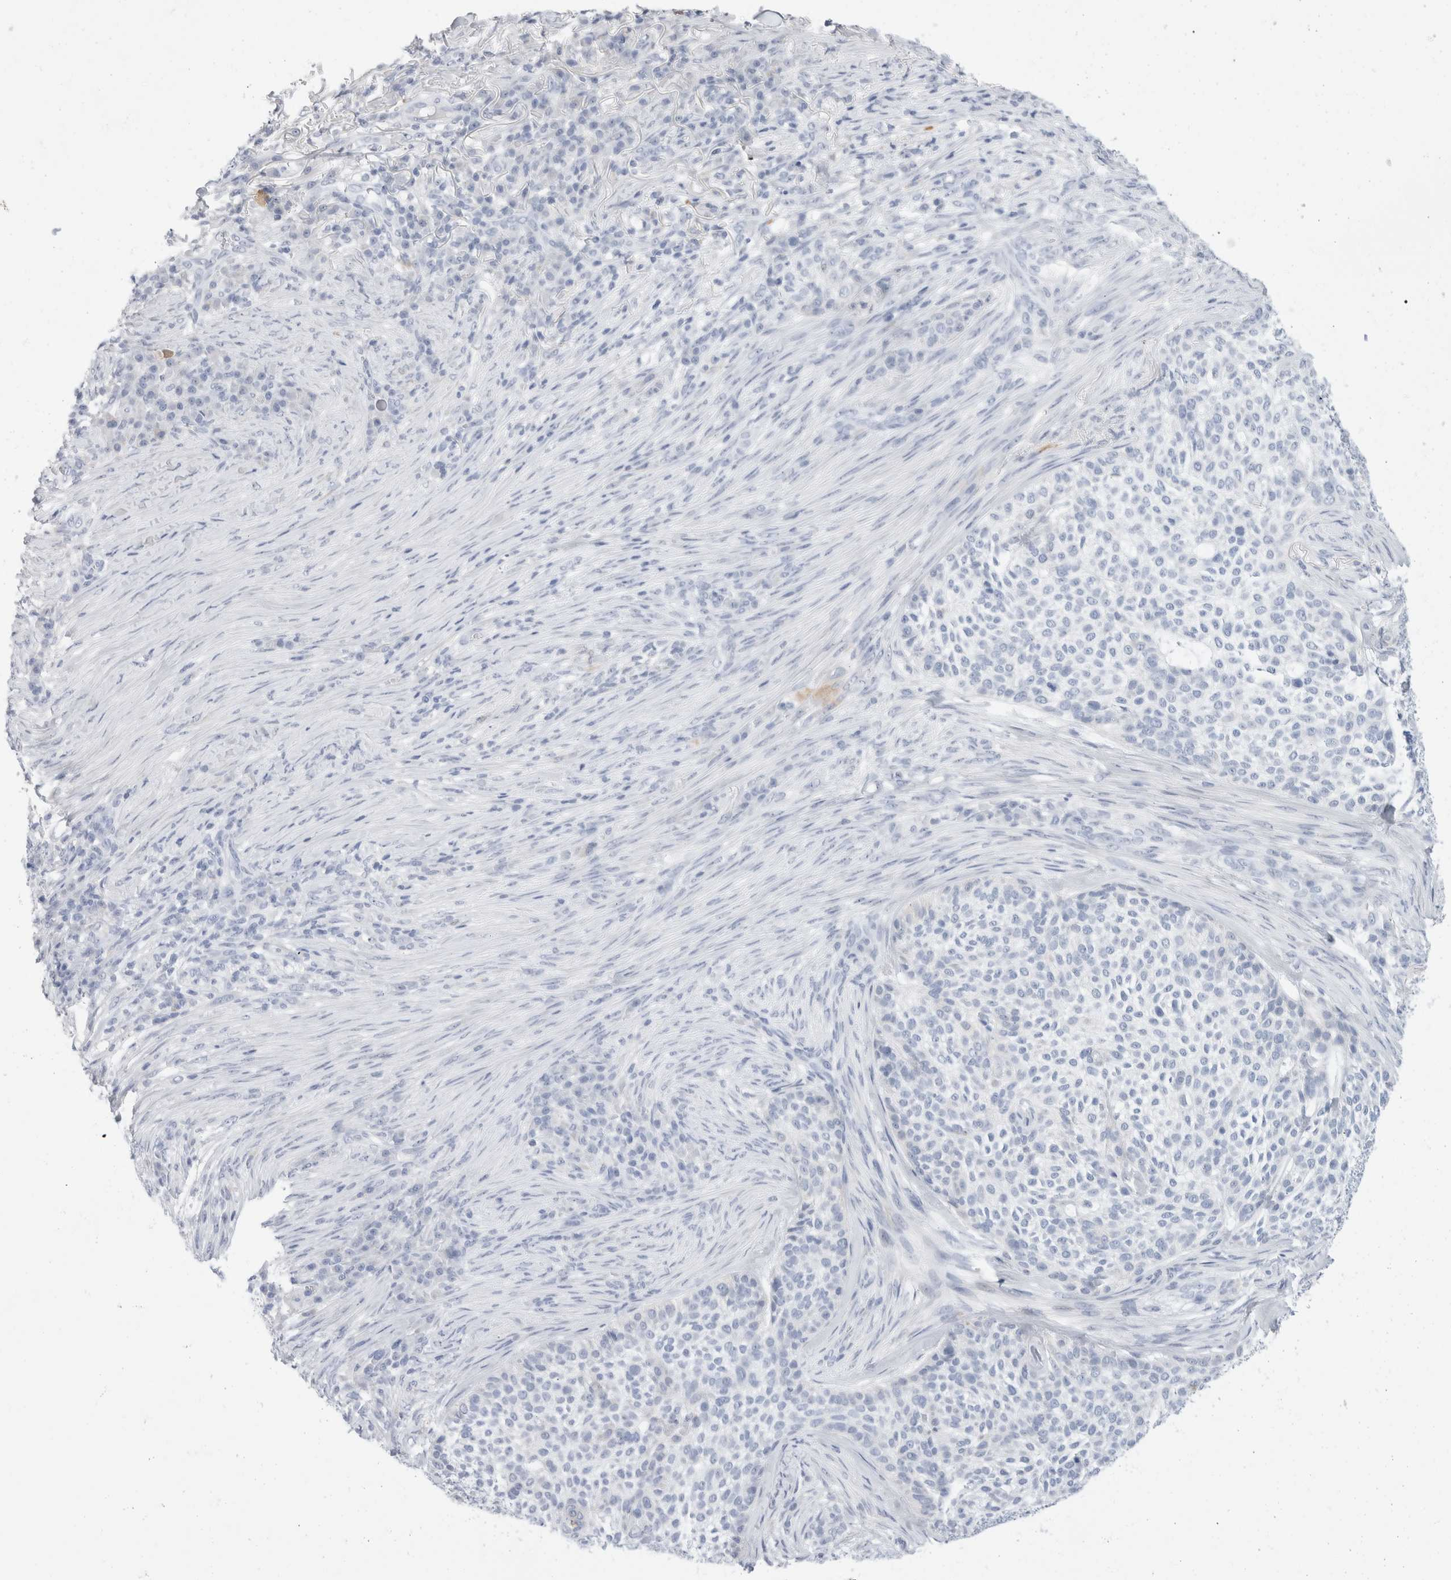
{"staining": {"intensity": "negative", "quantity": "none", "location": "none"}, "tissue": "skin cancer", "cell_type": "Tumor cells", "image_type": "cancer", "snomed": [{"axis": "morphology", "description": "Basal cell carcinoma"}, {"axis": "topography", "description": "Skin"}], "caption": "A micrograph of human basal cell carcinoma (skin) is negative for staining in tumor cells.", "gene": "MUC15", "patient": {"sex": "female", "age": 64}}